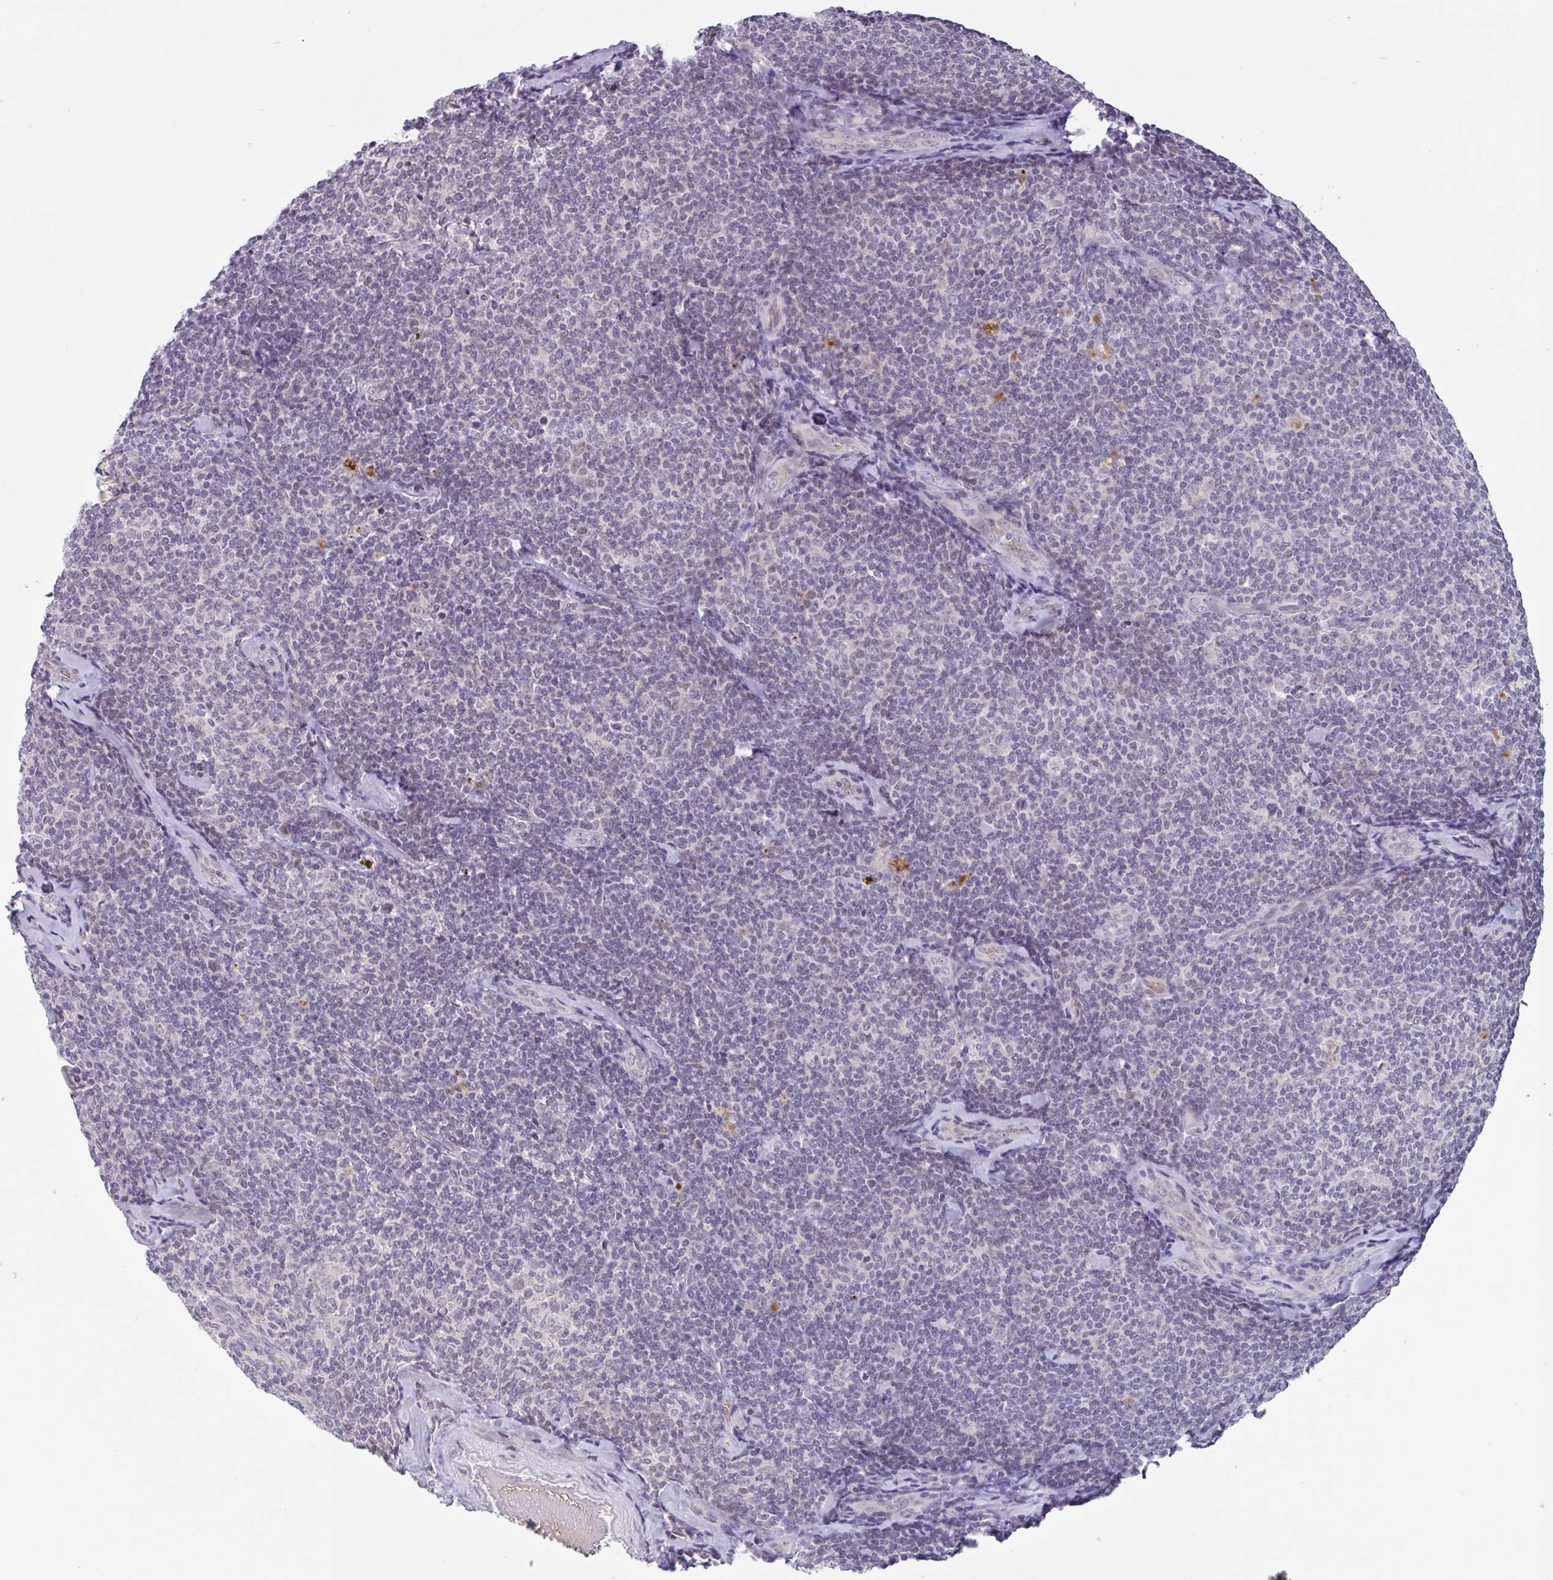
{"staining": {"intensity": "negative", "quantity": "none", "location": "none"}, "tissue": "lymphoma", "cell_type": "Tumor cells", "image_type": "cancer", "snomed": [{"axis": "morphology", "description": "Malignant lymphoma, non-Hodgkin's type, Low grade"}, {"axis": "topography", "description": "Lymph node"}], "caption": "This is a histopathology image of immunohistochemistry staining of lymphoma, which shows no expression in tumor cells. (Stains: DAB (3,3'-diaminobenzidine) immunohistochemistry with hematoxylin counter stain, Microscopy: brightfield microscopy at high magnification).", "gene": "RHAG", "patient": {"sex": "female", "age": 56}}